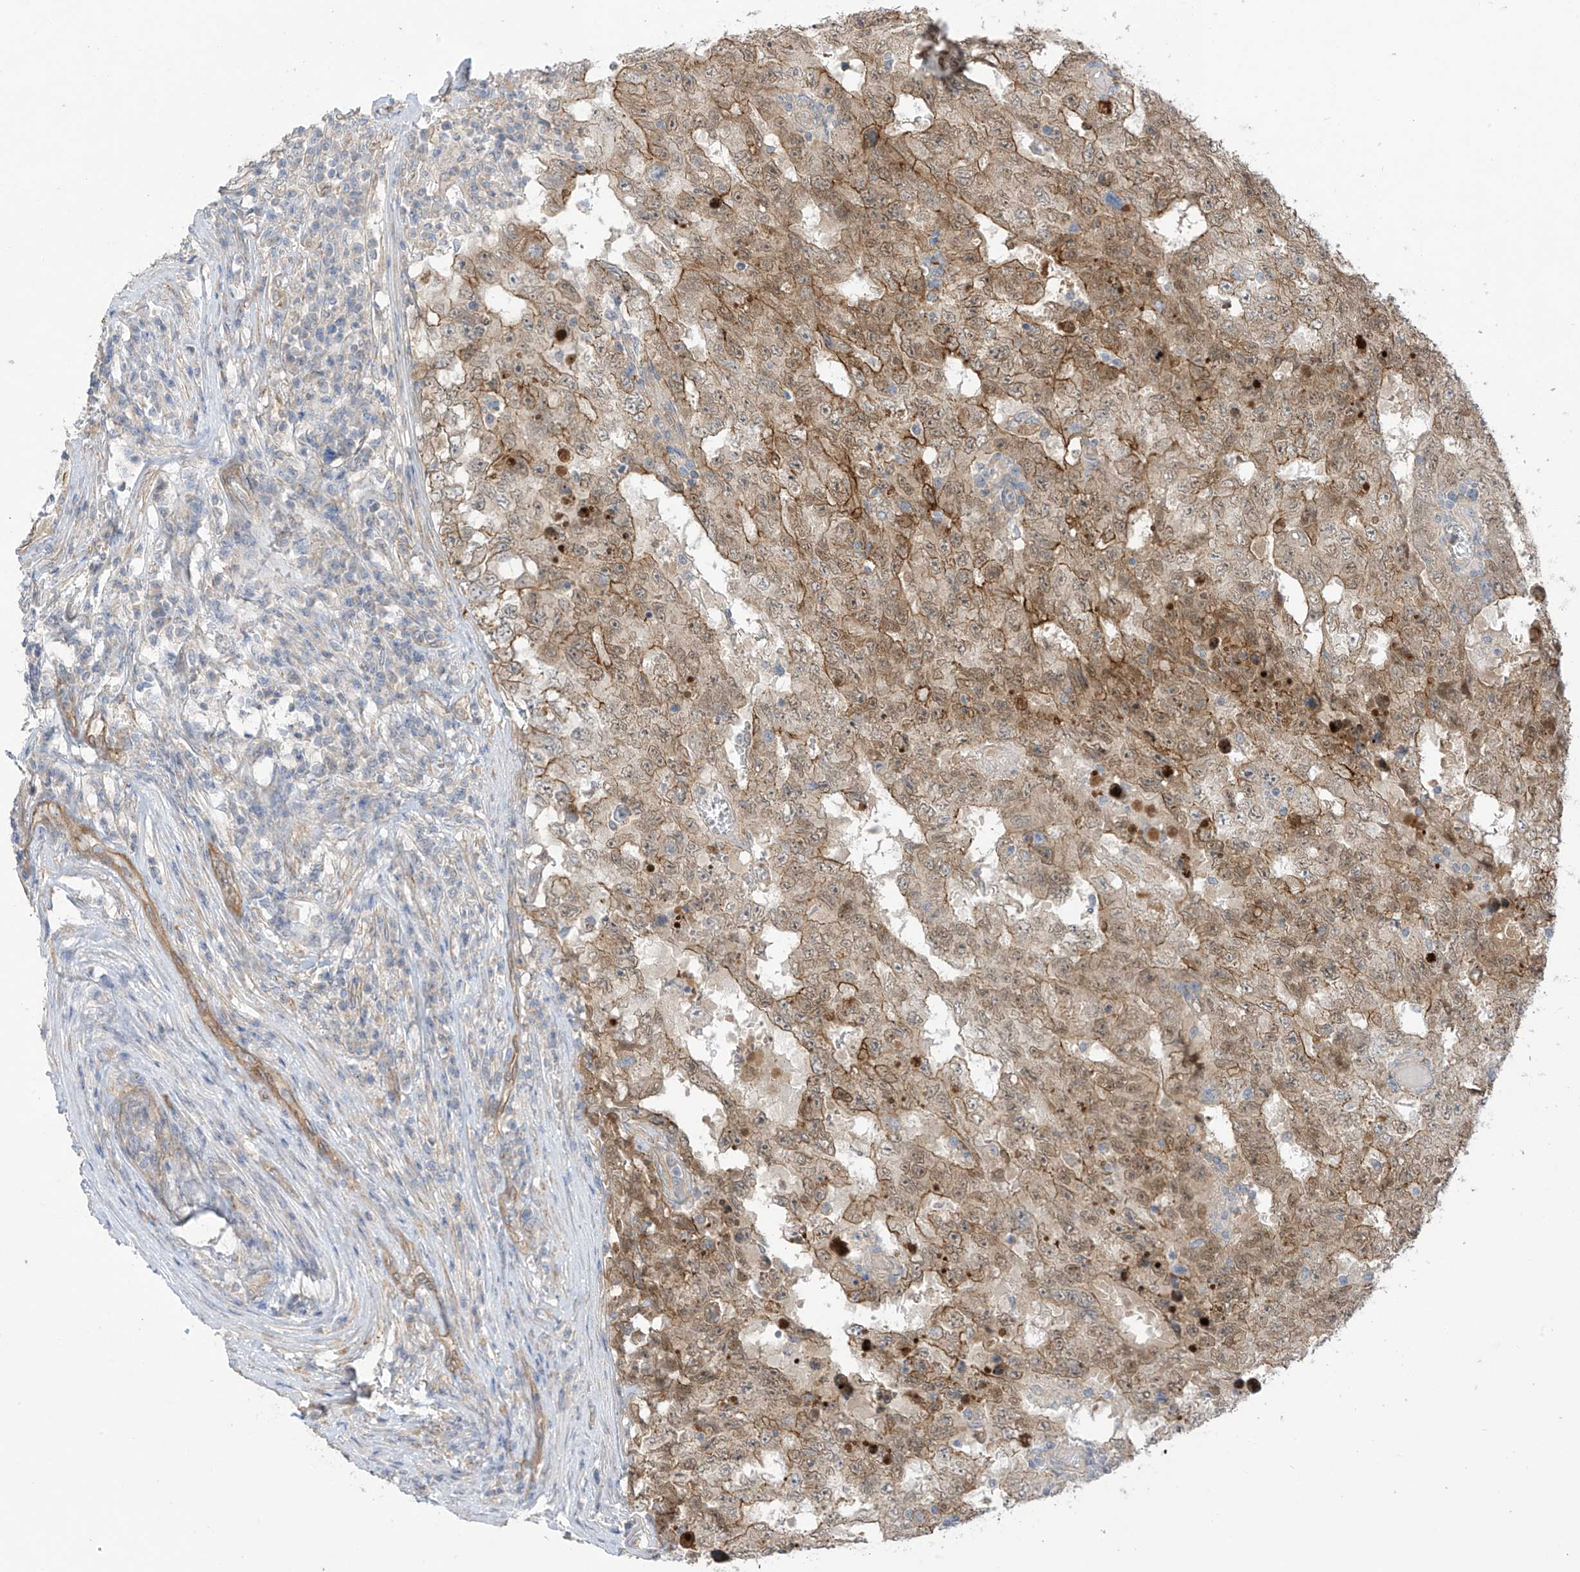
{"staining": {"intensity": "moderate", "quantity": ">75%", "location": "cytoplasmic/membranous"}, "tissue": "testis cancer", "cell_type": "Tumor cells", "image_type": "cancer", "snomed": [{"axis": "morphology", "description": "Carcinoma, Embryonal, NOS"}, {"axis": "topography", "description": "Testis"}], "caption": "Immunohistochemical staining of human testis cancer (embryonal carcinoma) exhibits medium levels of moderate cytoplasmic/membranous protein staining in about >75% of tumor cells.", "gene": "EIPR1", "patient": {"sex": "male", "age": 26}}